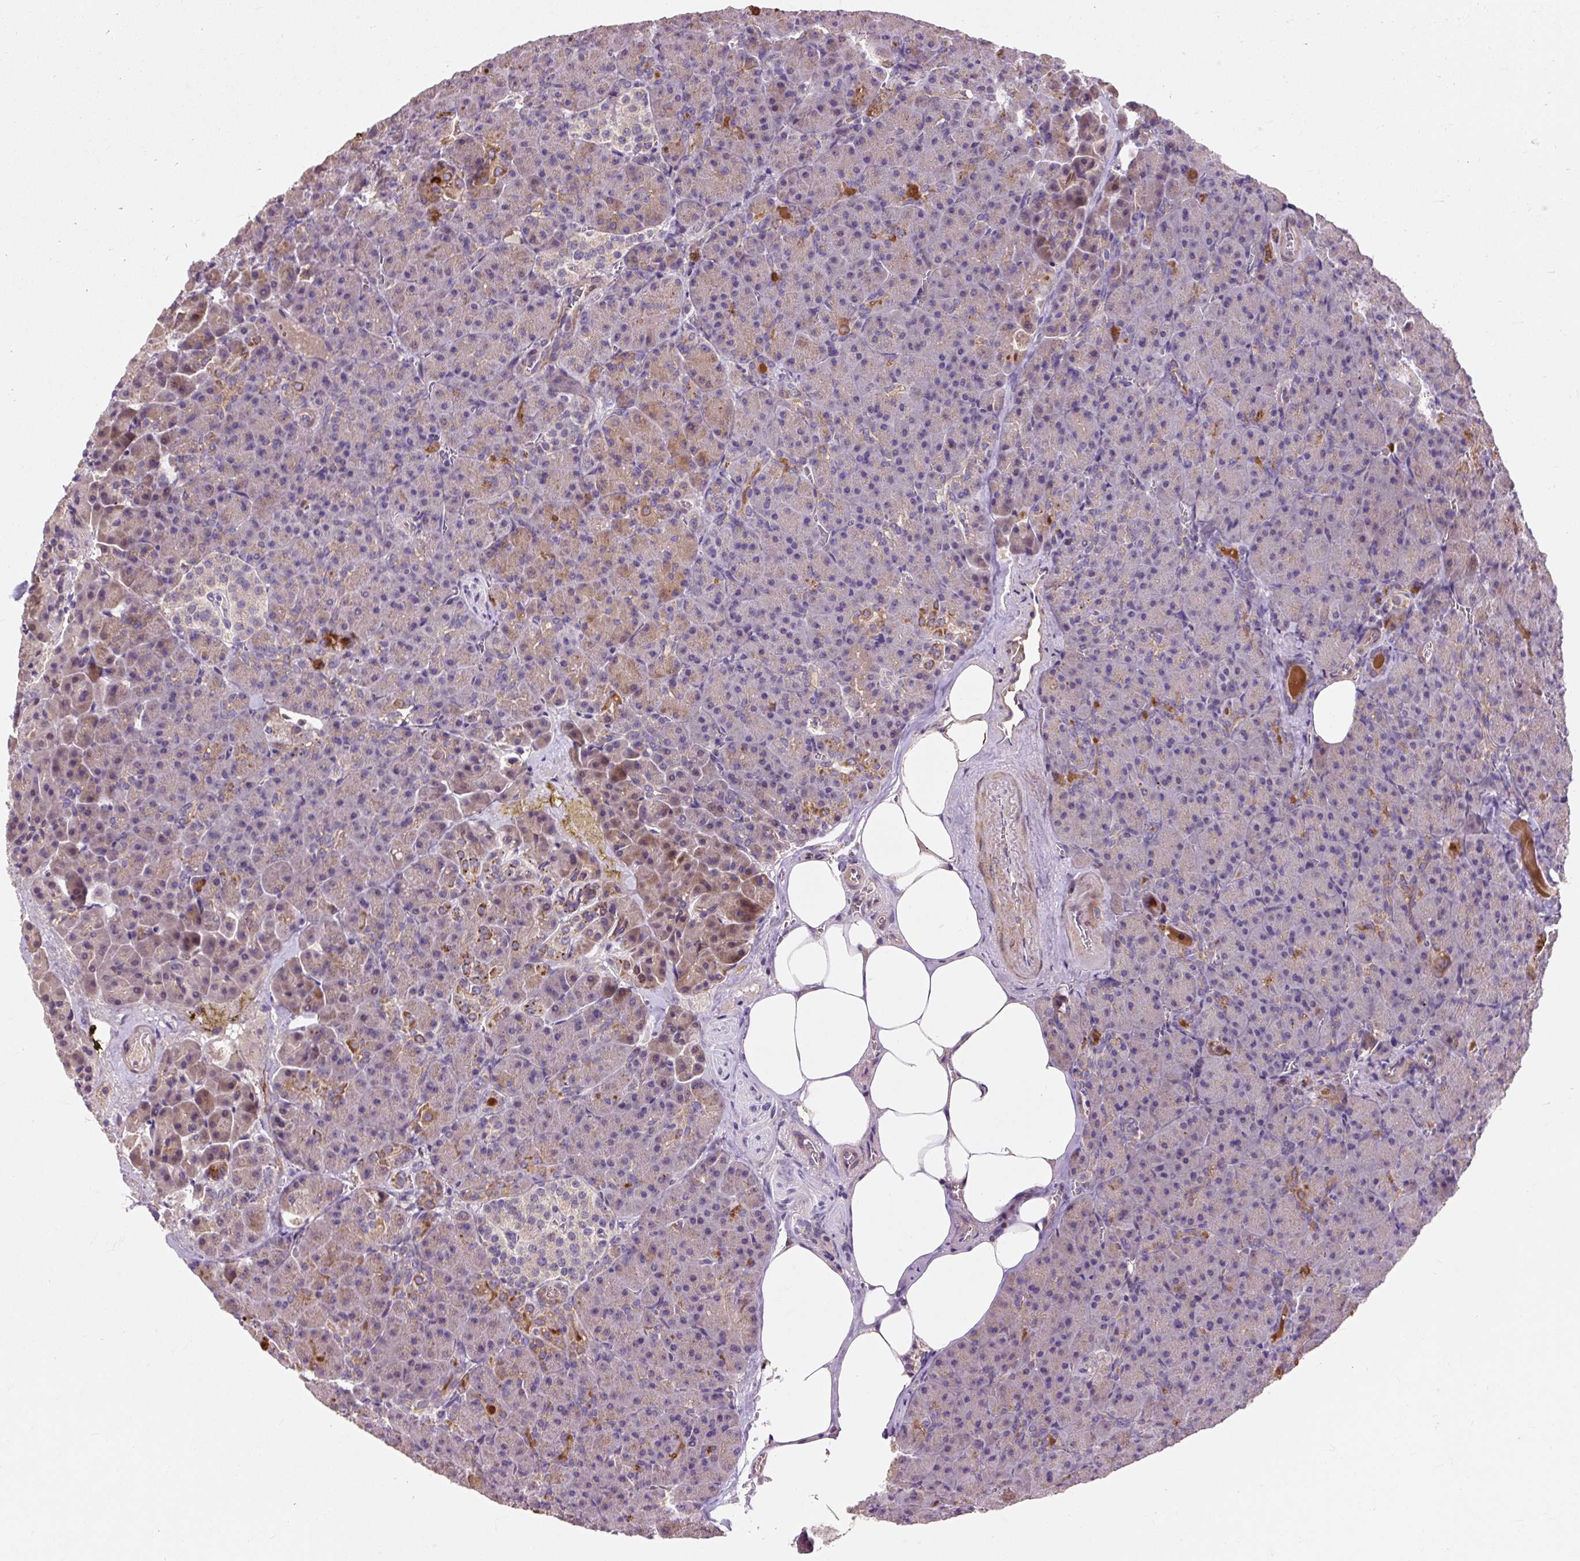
{"staining": {"intensity": "moderate", "quantity": "25%-75%", "location": "cytoplasmic/membranous"}, "tissue": "pancreas", "cell_type": "Exocrine glandular cells", "image_type": "normal", "snomed": [{"axis": "morphology", "description": "Normal tissue, NOS"}, {"axis": "topography", "description": "Pancreas"}], "caption": "Unremarkable pancreas demonstrates moderate cytoplasmic/membranous staining in about 25%-75% of exocrine glandular cells, visualized by immunohistochemistry. (Brightfield microscopy of DAB IHC at high magnification).", "gene": "PRIMPOL", "patient": {"sex": "female", "age": 74}}